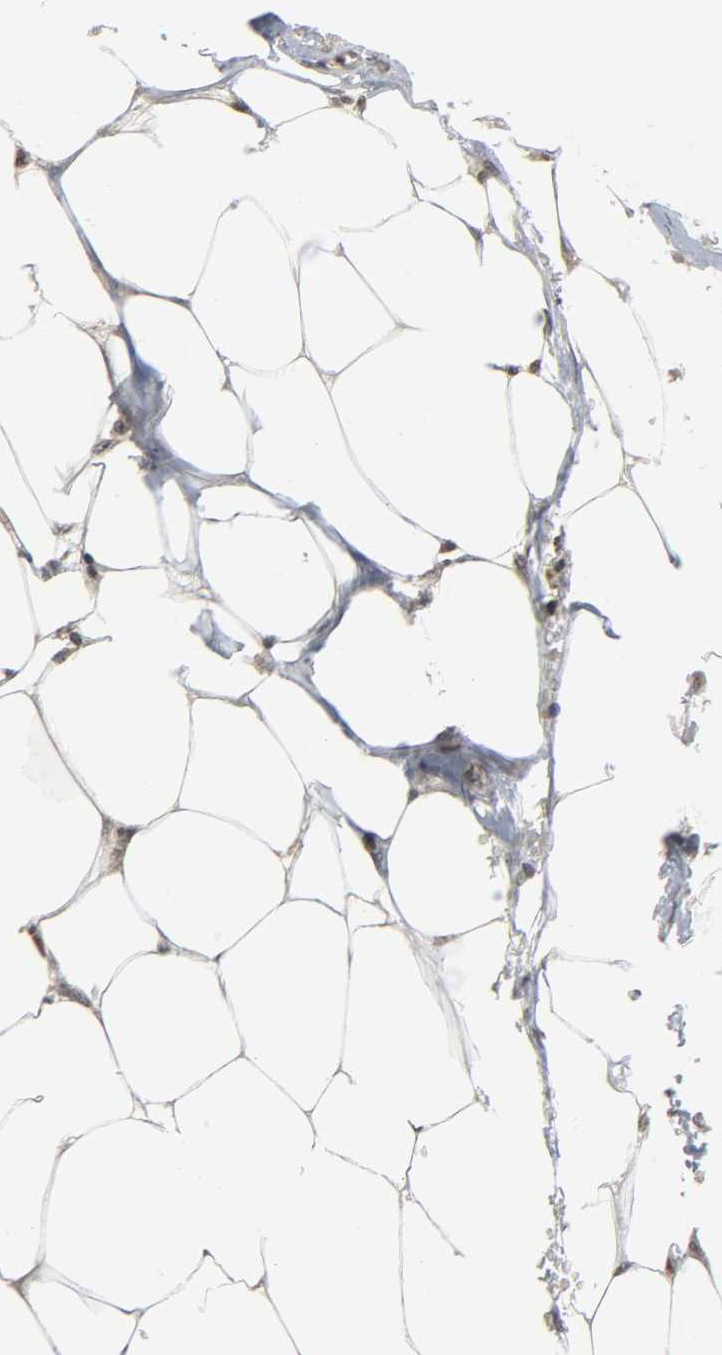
{"staining": {"intensity": "weak", "quantity": ">75%", "location": "nuclear"}, "tissue": "colorectal cancer", "cell_type": "Tumor cells", "image_type": "cancer", "snomed": [{"axis": "morphology", "description": "Adenocarcinoma, NOS"}, {"axis": "topography", "description": "Colon"}], "caption": "IHC (DAB) staining of colorectal adenocarcinoma reveals weak nuclear protein expression in approximately >75% of tumor cells.", "gene": "XRCC1", "patient": {"sex": "male", "age": 71}}